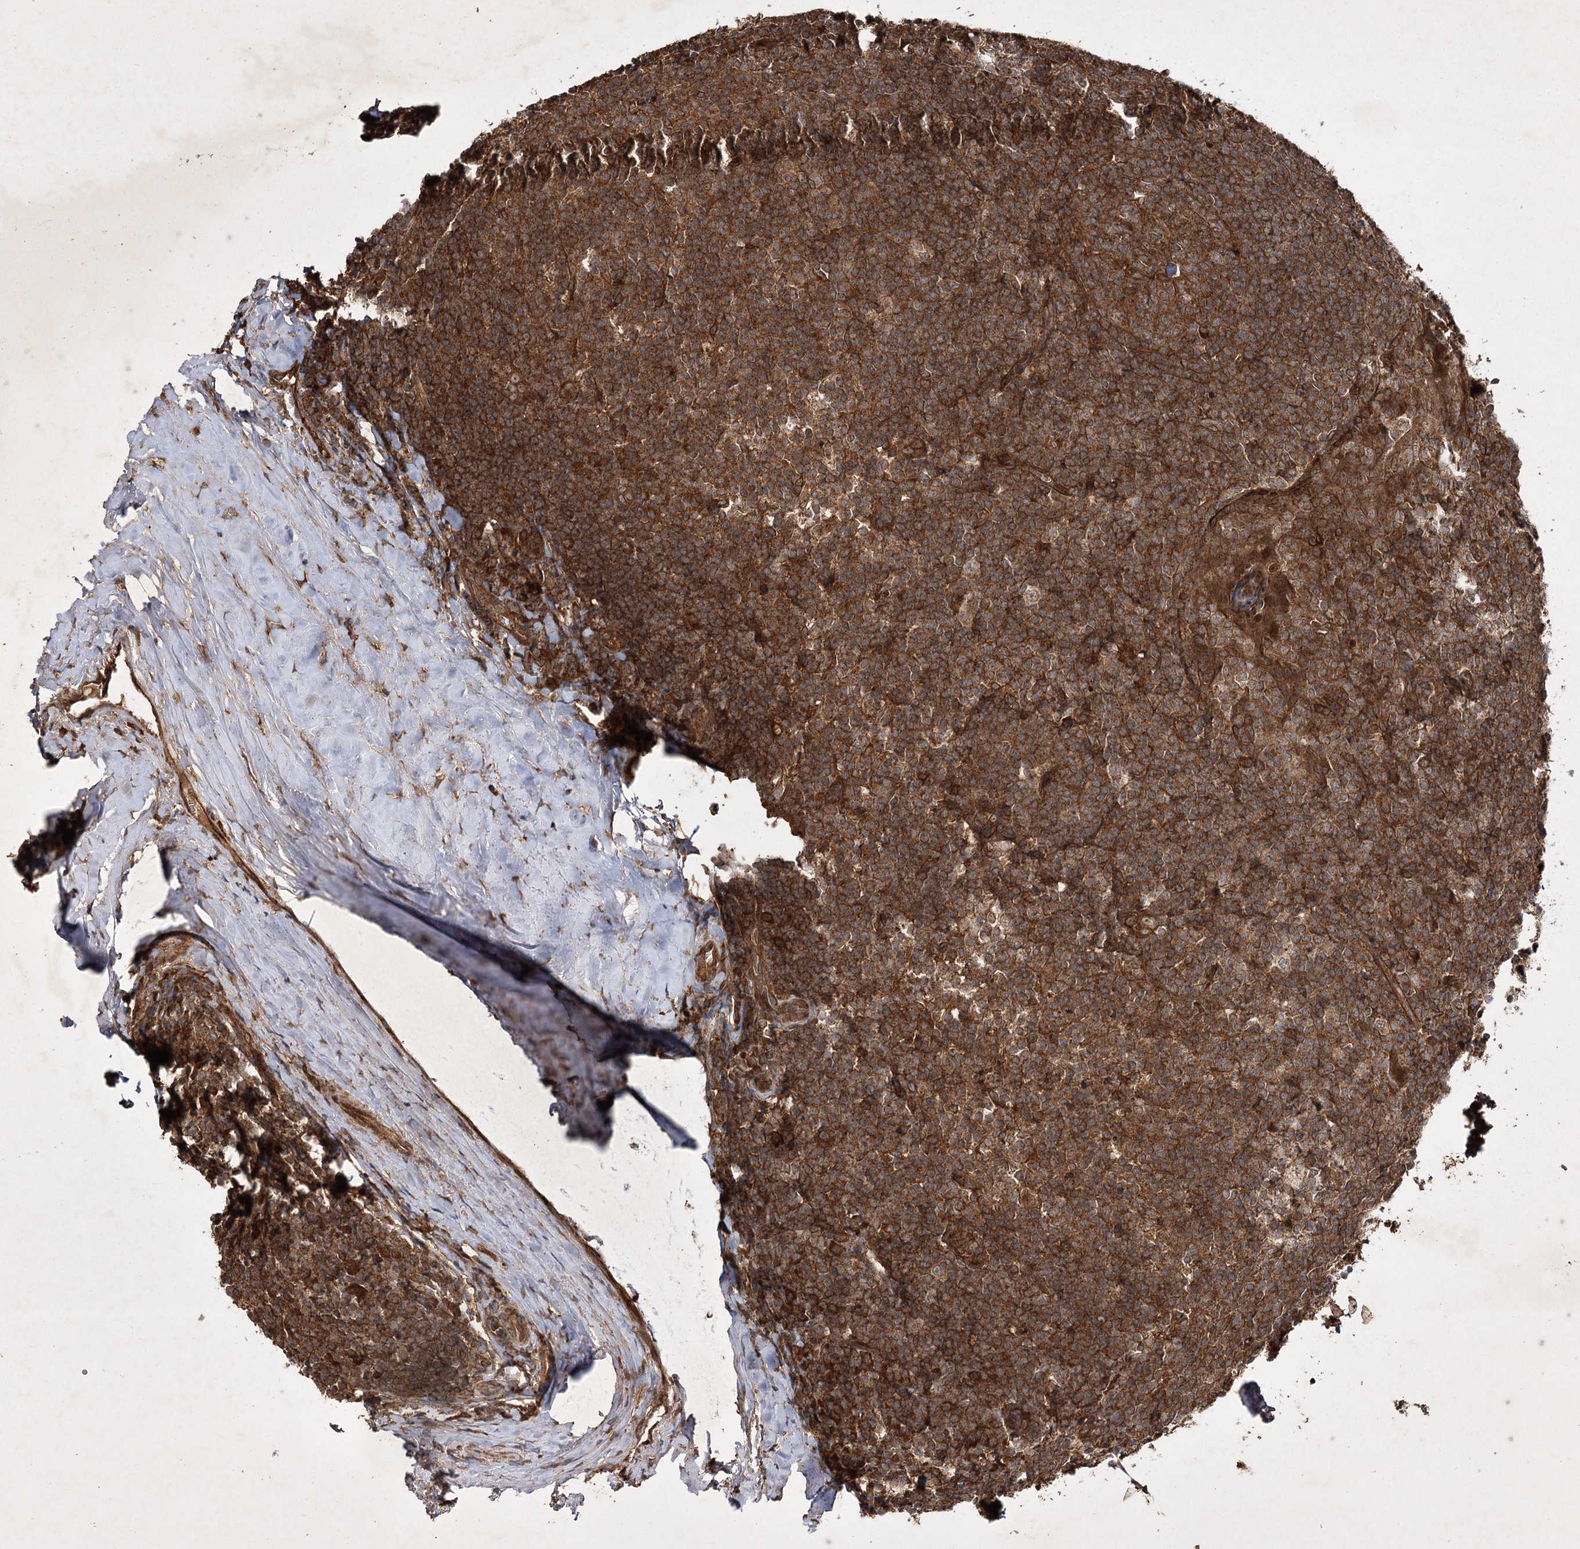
{"staining": {"intensity": "strong", "quantity": ">75%", "location": "cytoplasmic/membranous"}, "tissue": "tonsil", "cell_type": "Germinal center cells", "image_type": "normal", "snomed": [{"axis": "morphology", "description": "Normal tissue, NOS"}, {"axis": "topography", "description": "Tonsil"}], "caption": "This histopathology image exhibits unremarkable tonsil stained with immunohistochemistry (IHC) to label a protein in brown. The cytoplasmic/membranous of germinal center cells show strong positivity for the protein. Nuclei are counter-stained blue.", "gene": "DNAJC13", "patient": {"sex": "male", "age": 37}}